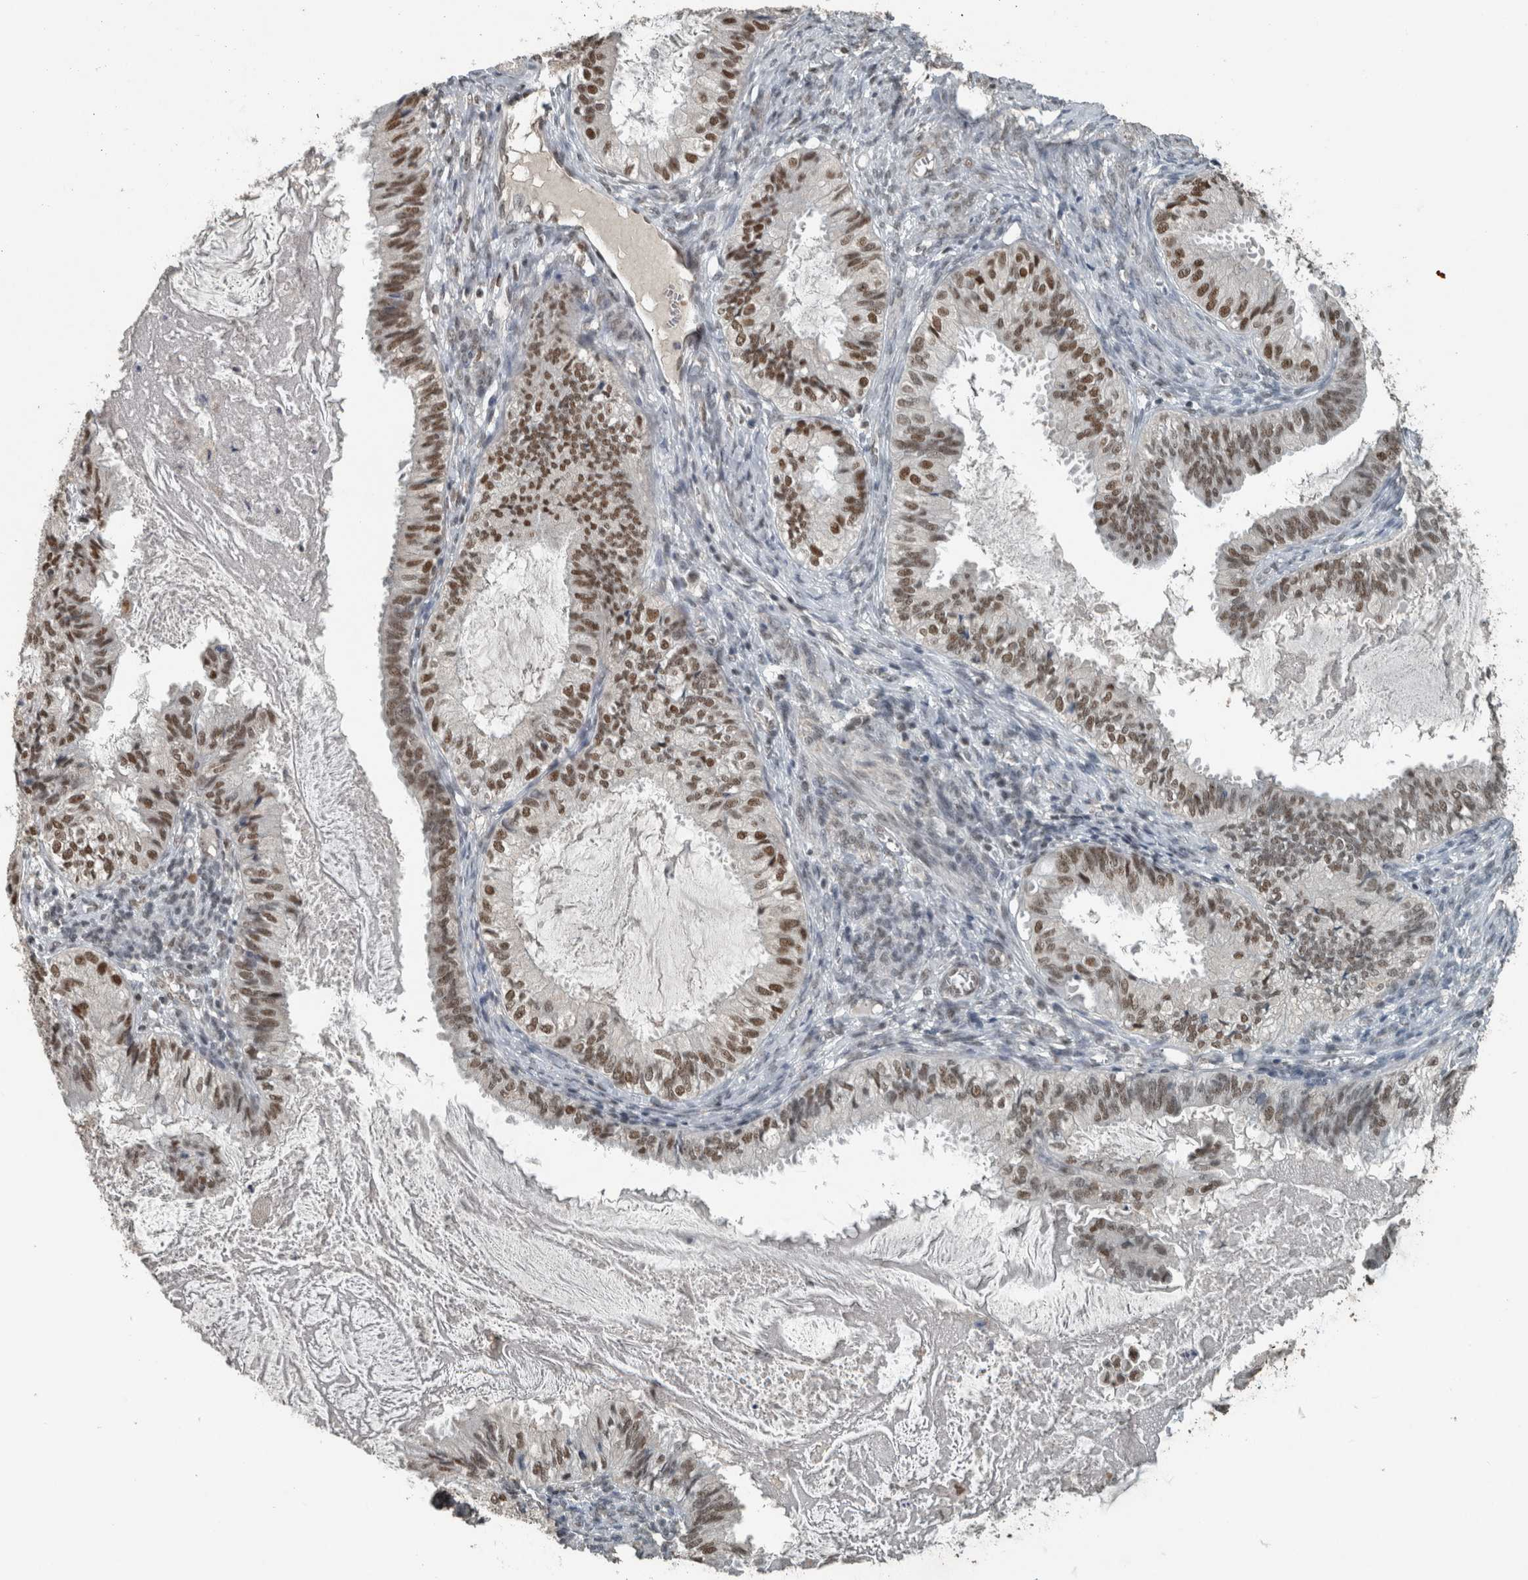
{"staining": {"intensity": "moderate", "quantity": ">75%", "location": "nuclear"}, "tissue": "cervical cancer", "cell_type": "Tumor cells", "image_type": "cancer", "snomed": [{"axis": "morphology", "description": "Normal tissue, NOS"}, {"axis": "morphology", "description": "Adenocarcinoma, NOS"}, {"axis": "topography", "description": "Cervix"}, {"axis": "topography", "description": "Endometrium"}], "caption": "DAB immunohistochemical staining of human adenocarcinoma (cervical) demonstrates moderate nuclear protein staining in approximately >75% of tumor cells. (Brightfield microscopy of DAB IHC at high magnification).", "gene": "ZNF24", "patient": {"sex": "female", "age": 86}}